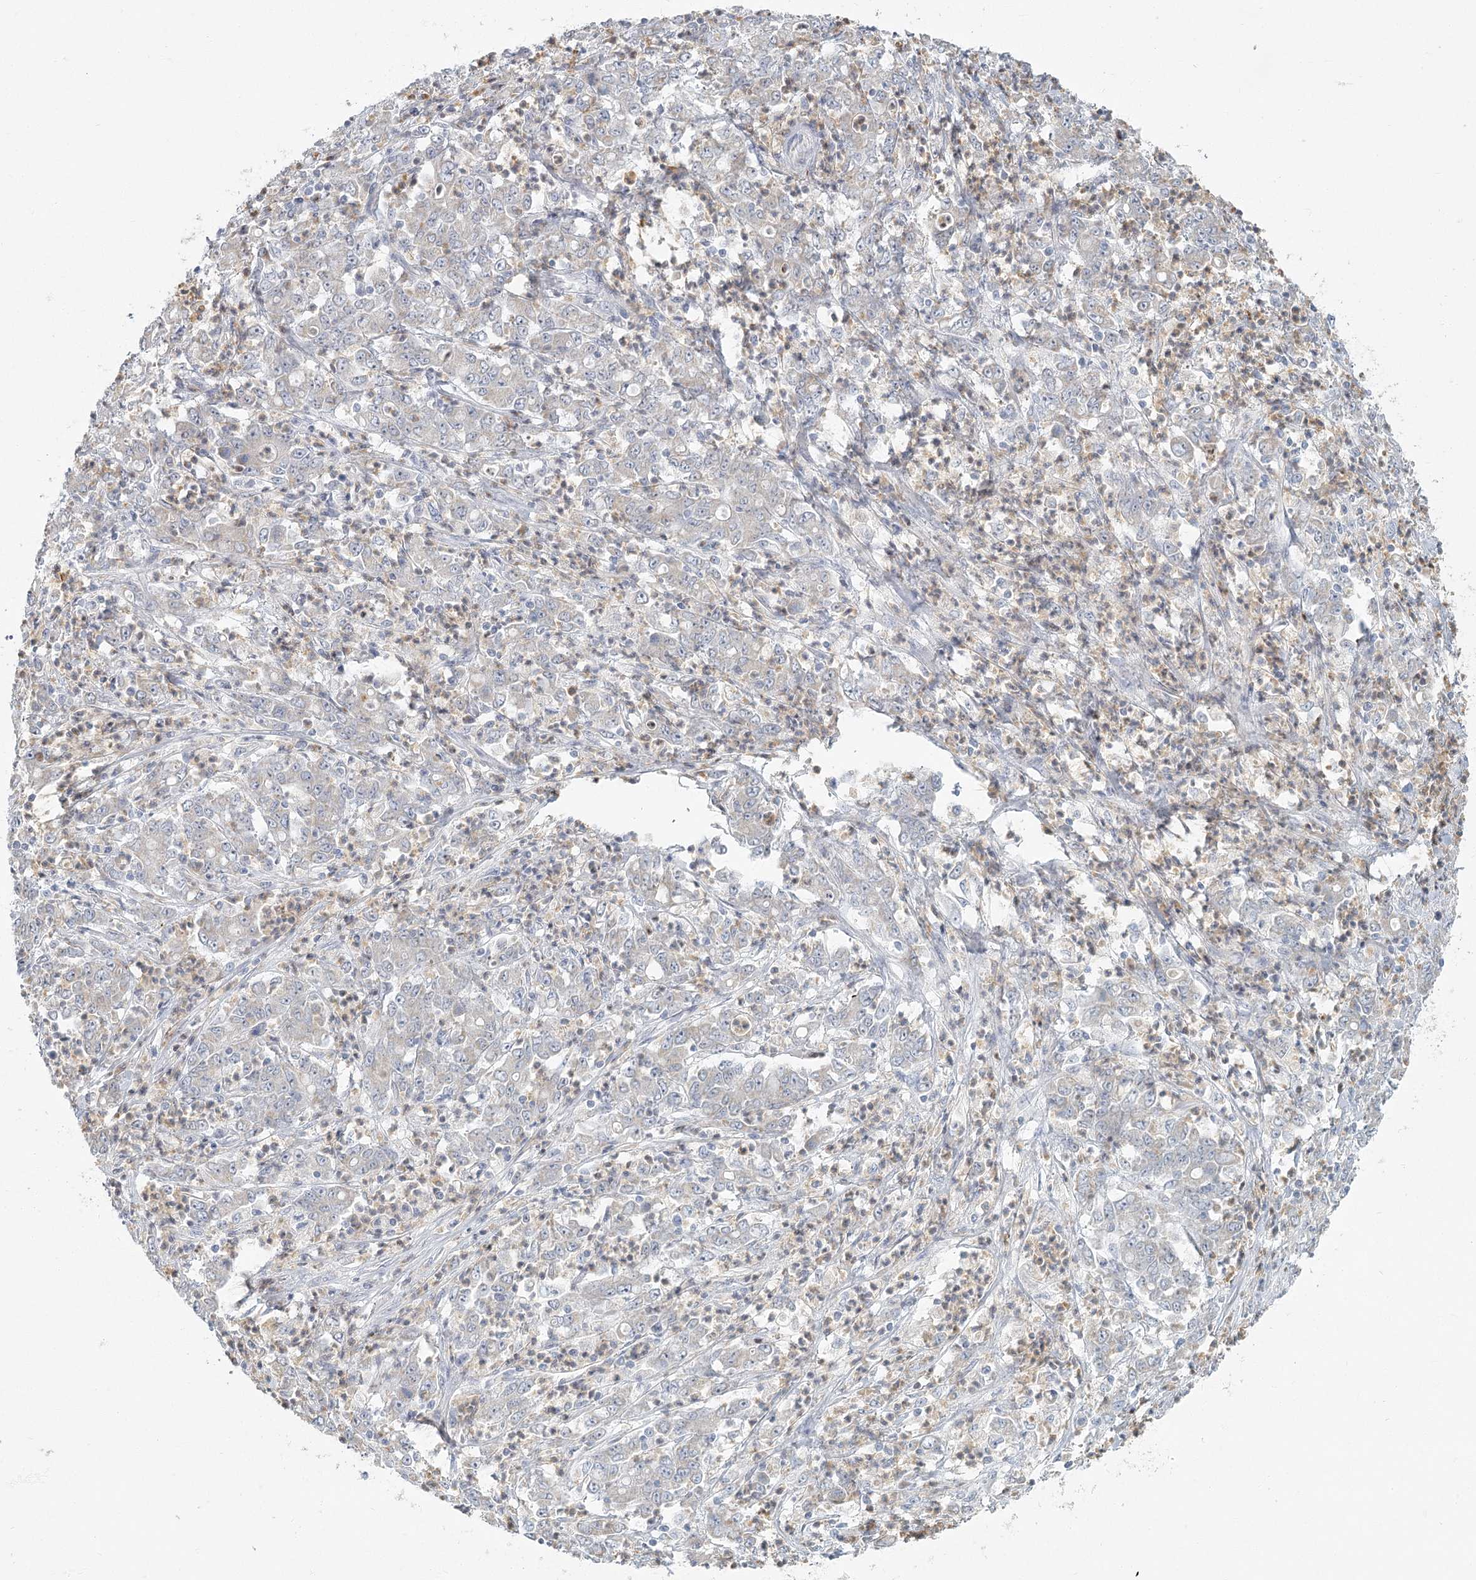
{"staining": {"intensity": "weak", "quantity": "25%-75%", "location": "cytoplasmic/membranous"}, "tissue": "stomach cancer", "cell_type": "Tumor cells", "image_type": "cancer", "snomed": [{"axis": "morphology", "description": "Adenocarcinoma, NOS"}, {"axis": "topography", "description": "Stomach, lower"}], "caption": "Stomach adenocarcinoma was stained to show a protein in brown. There is low levels of weak cytoplasmic/membranous expression in approximately 25%-75% of tumor cells. The staining is performed using DAB (3,3'-diaminobenzidine) brown chromogen to label protein expression. The nuclei are counter-stained blue using hematoxylin.", "gene": "FAM110C", "patient": {"sex": "female", "age": 71}}